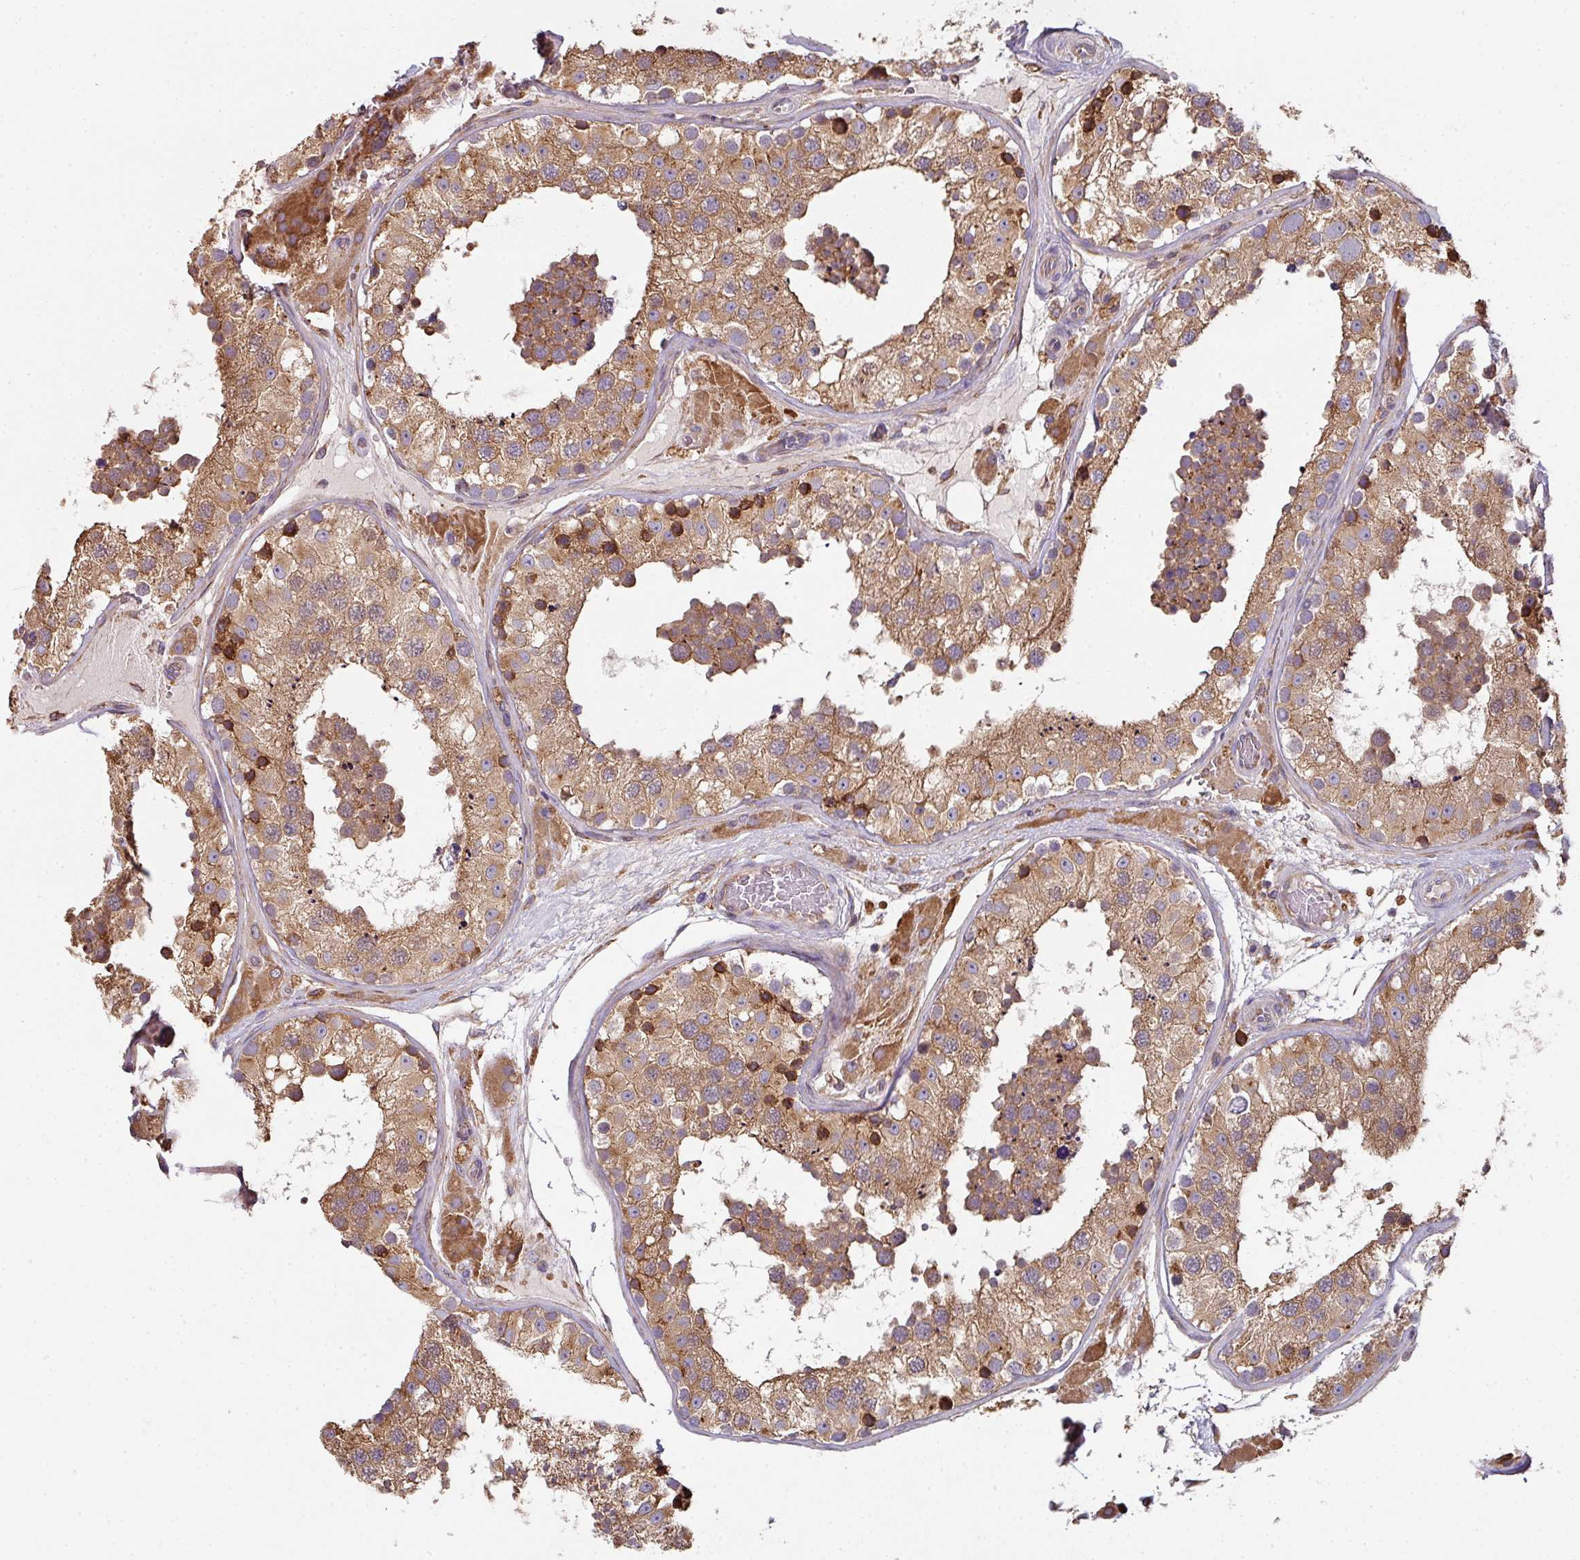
{"staining": {"intensity": "moderate", "quantity": ">75%", "location": "cytoplasmic/membranous"}, "tissue": "testis", "cell_type": "Cells in seminiferous ducts", "image_type": "normal", "snomed": [{"axis": "morphology", "description": "Normal tissue, NOS"}, {"axis": "topography", "description": "Testis"}], "caption": "A brown stain shows moderate cytoplasmic/membranous positivity of a protein in cells in seminiferous ducts of normal human testis.", "gene": "FAT4", "patient": {"sex": "male", "age": 26}}